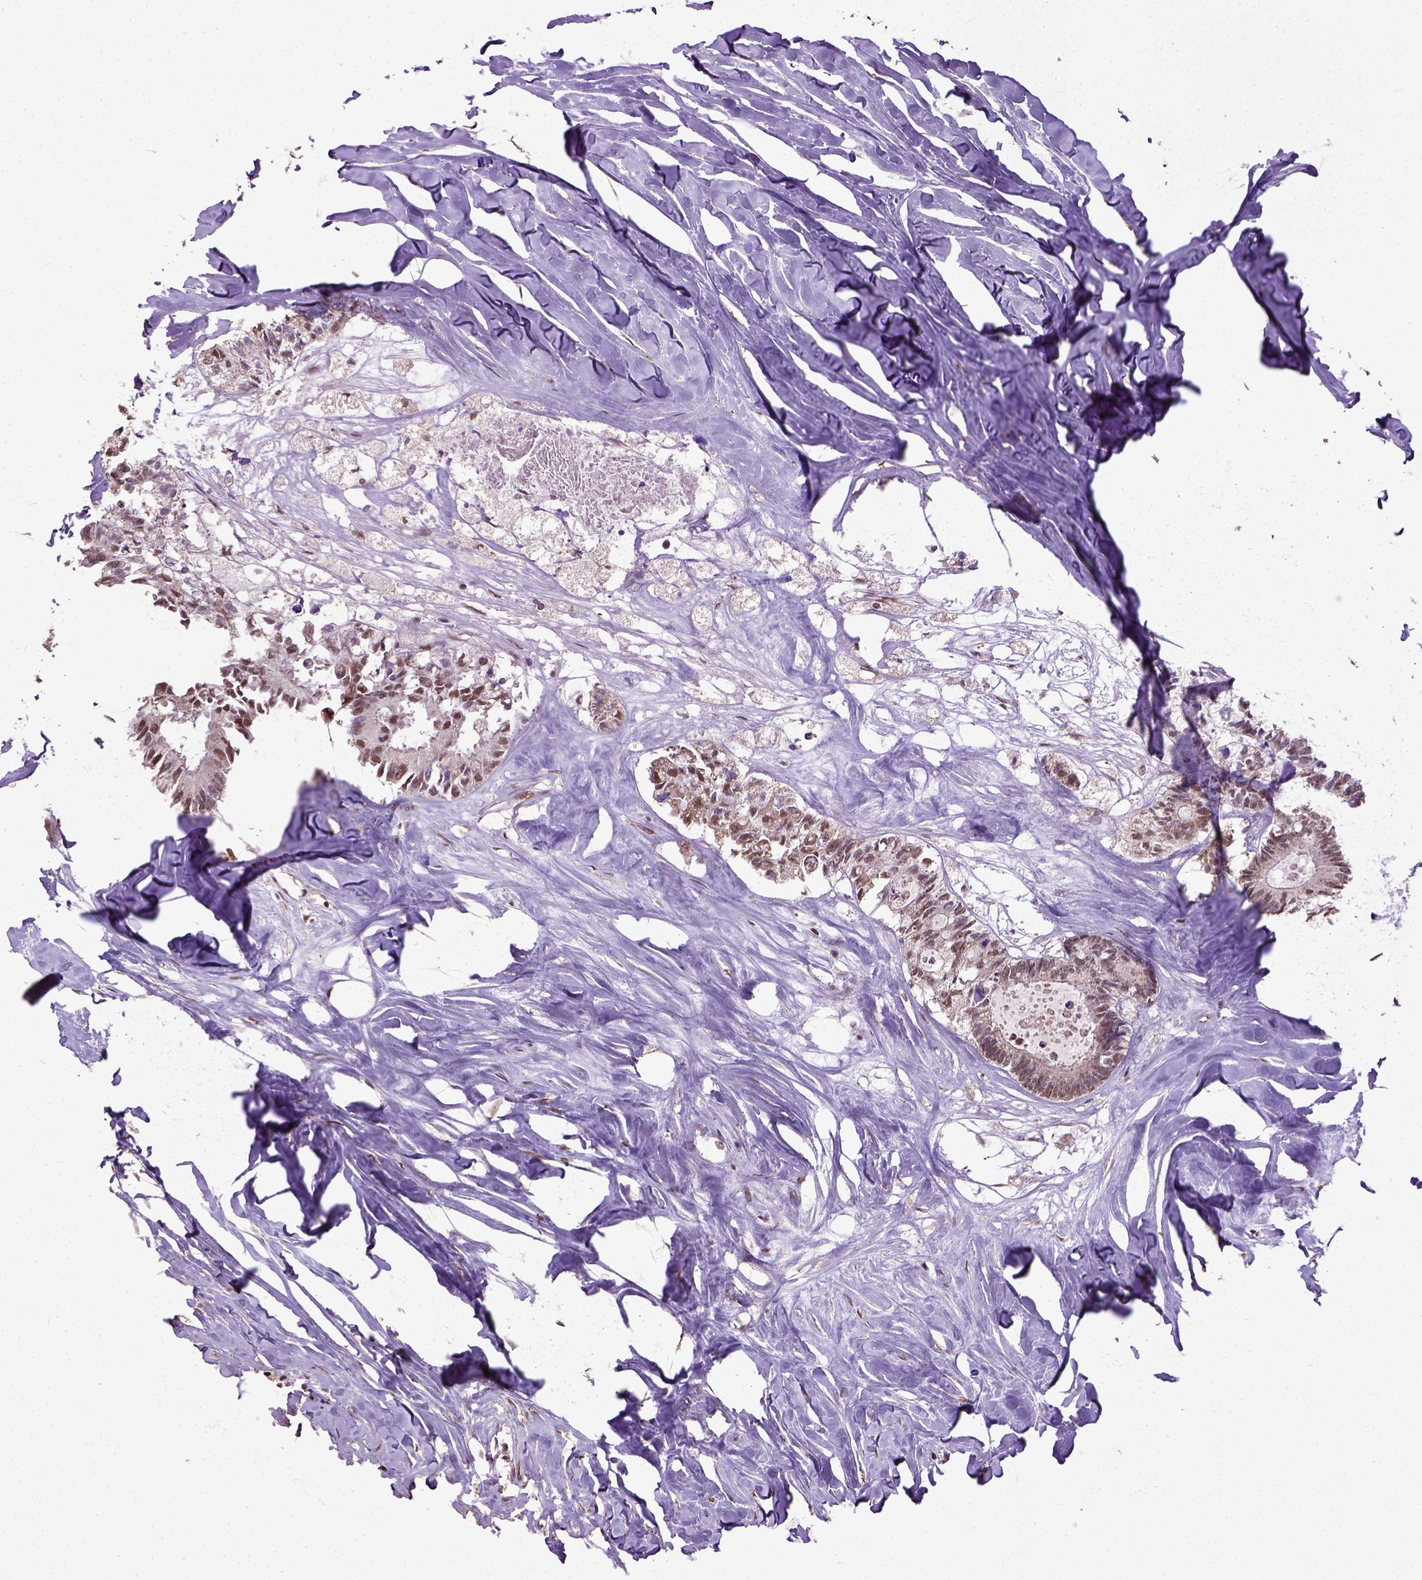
{"staining": {"intensity": "moderate", "quantity": "25%-75%", "location": "cytoplasmic/membranous,nuclear"}, "tissue": "colorectal cancer", "cell_type": "Tumor cells", "image_type": "cancer", "snomed": [{"axis": "morphology", "description": "Adenocarcinoma, NOS"}, {"axis": "topography", "description": "Colon"}, {"axis": "topography", "description": "Rectum"}], "caption": "This is a histology image of immunohistochemistry (IHC) staining of colorectal cancer (adenocarcinoma), which shows moderate positivity in the cytoplasmic/membranous and nuclear of tumor cells.", "gene": "UBA3", "patient": {"sex": "male", "age": 57}}